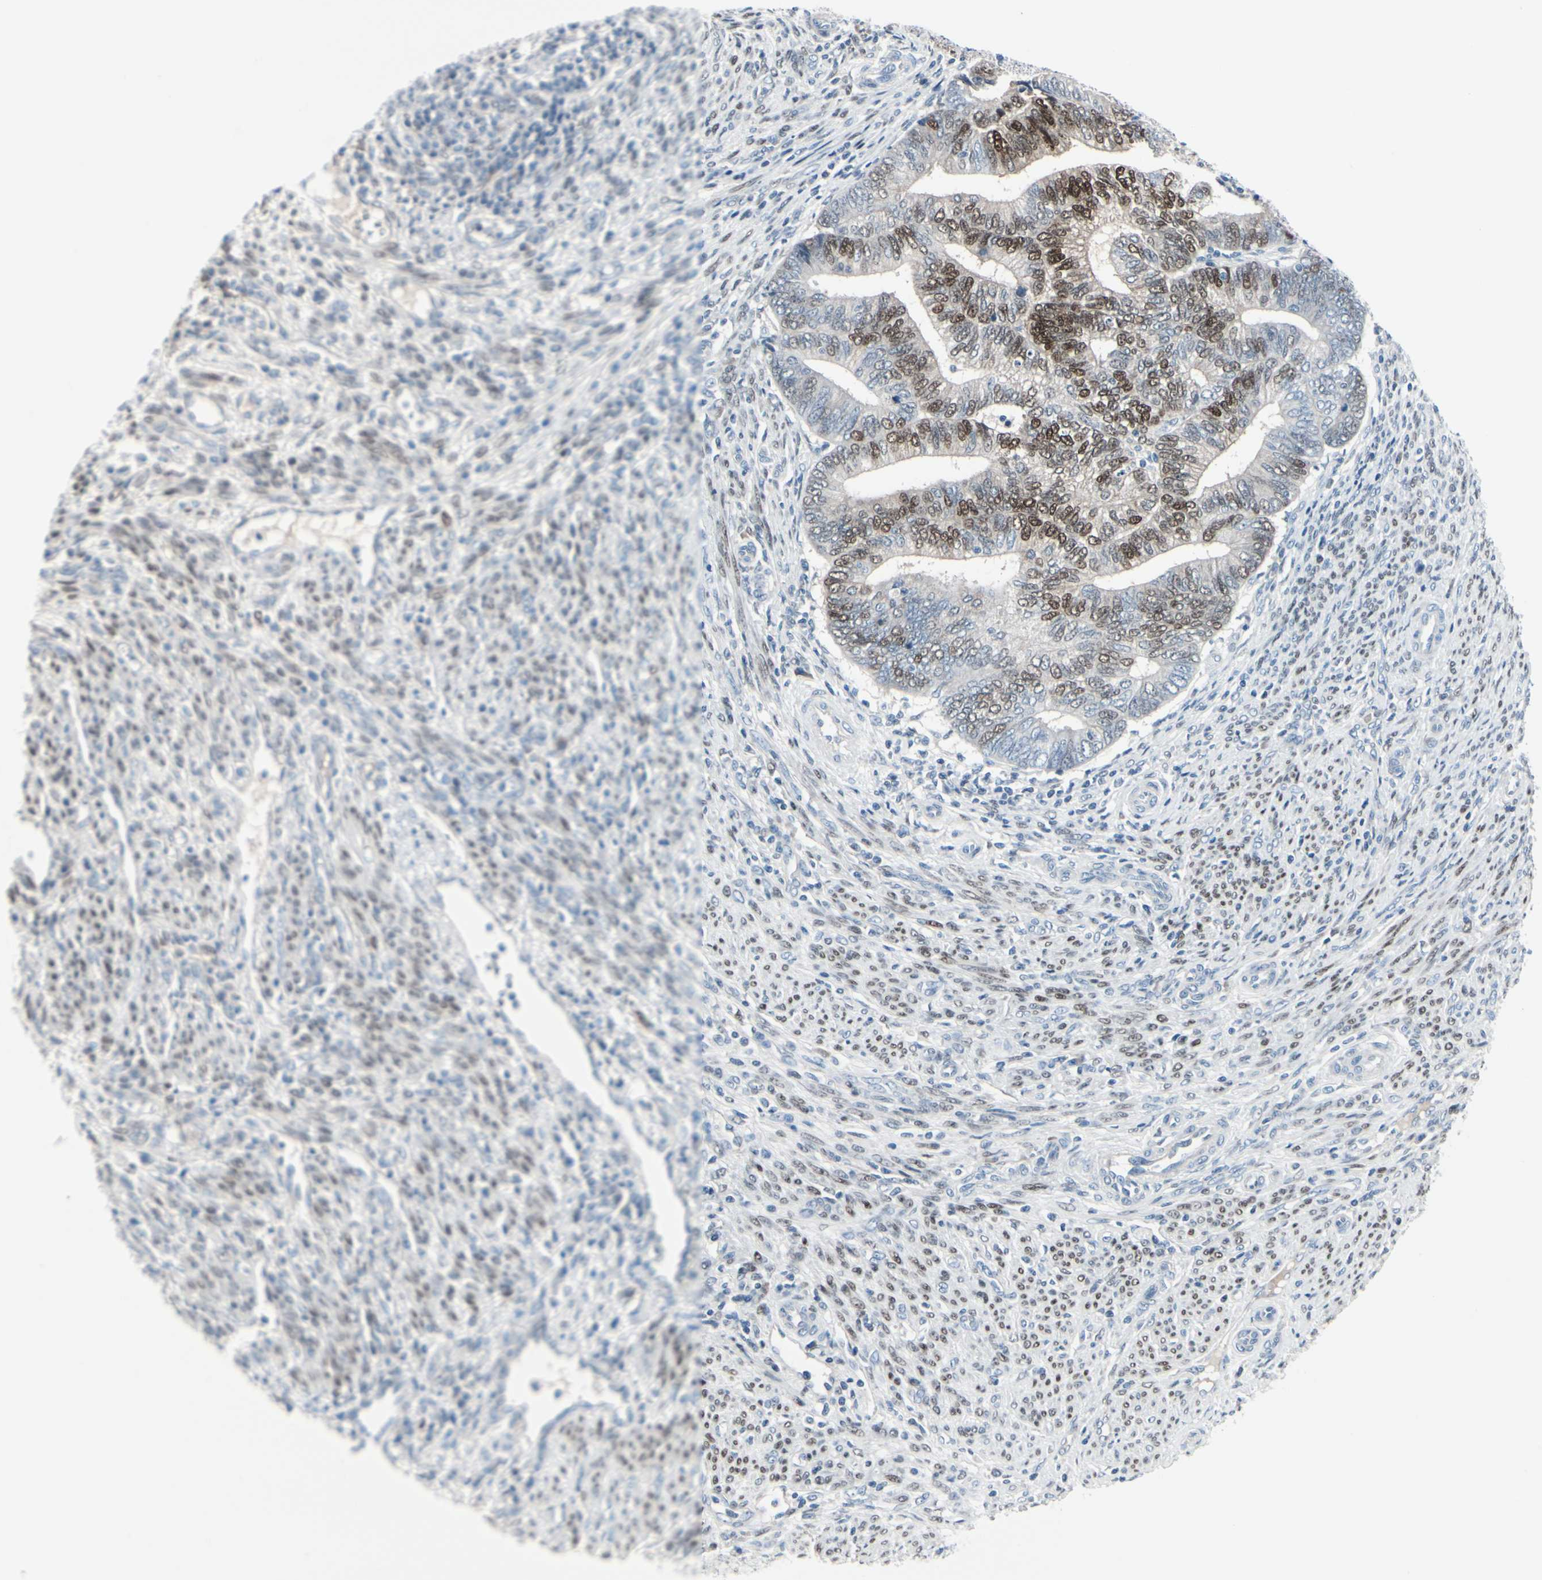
{"staining": {"intensity": "strong", "quantity": "<25%", "location": "nuclear"}, "tissue": "endometrial cancer", "cell_type": "Tumor cells", "image_type": "cancer", "snomed": [{"axis": "morphology", "description": "Adenocarcinoma, NOS"}, {"axis": "topography", "description": "Uterus"}, {"axis": "topography", "description": "Endometrium"}], "caption": "Protein expression analysis of endometrial cancer reveals strong nuclear expression in about <25% of tumor cells. The protein of interest is shown in brown color, while the nuclei are stained blue.", "gene": "PGR", "patient": {"sex": "female", "age": 70}}